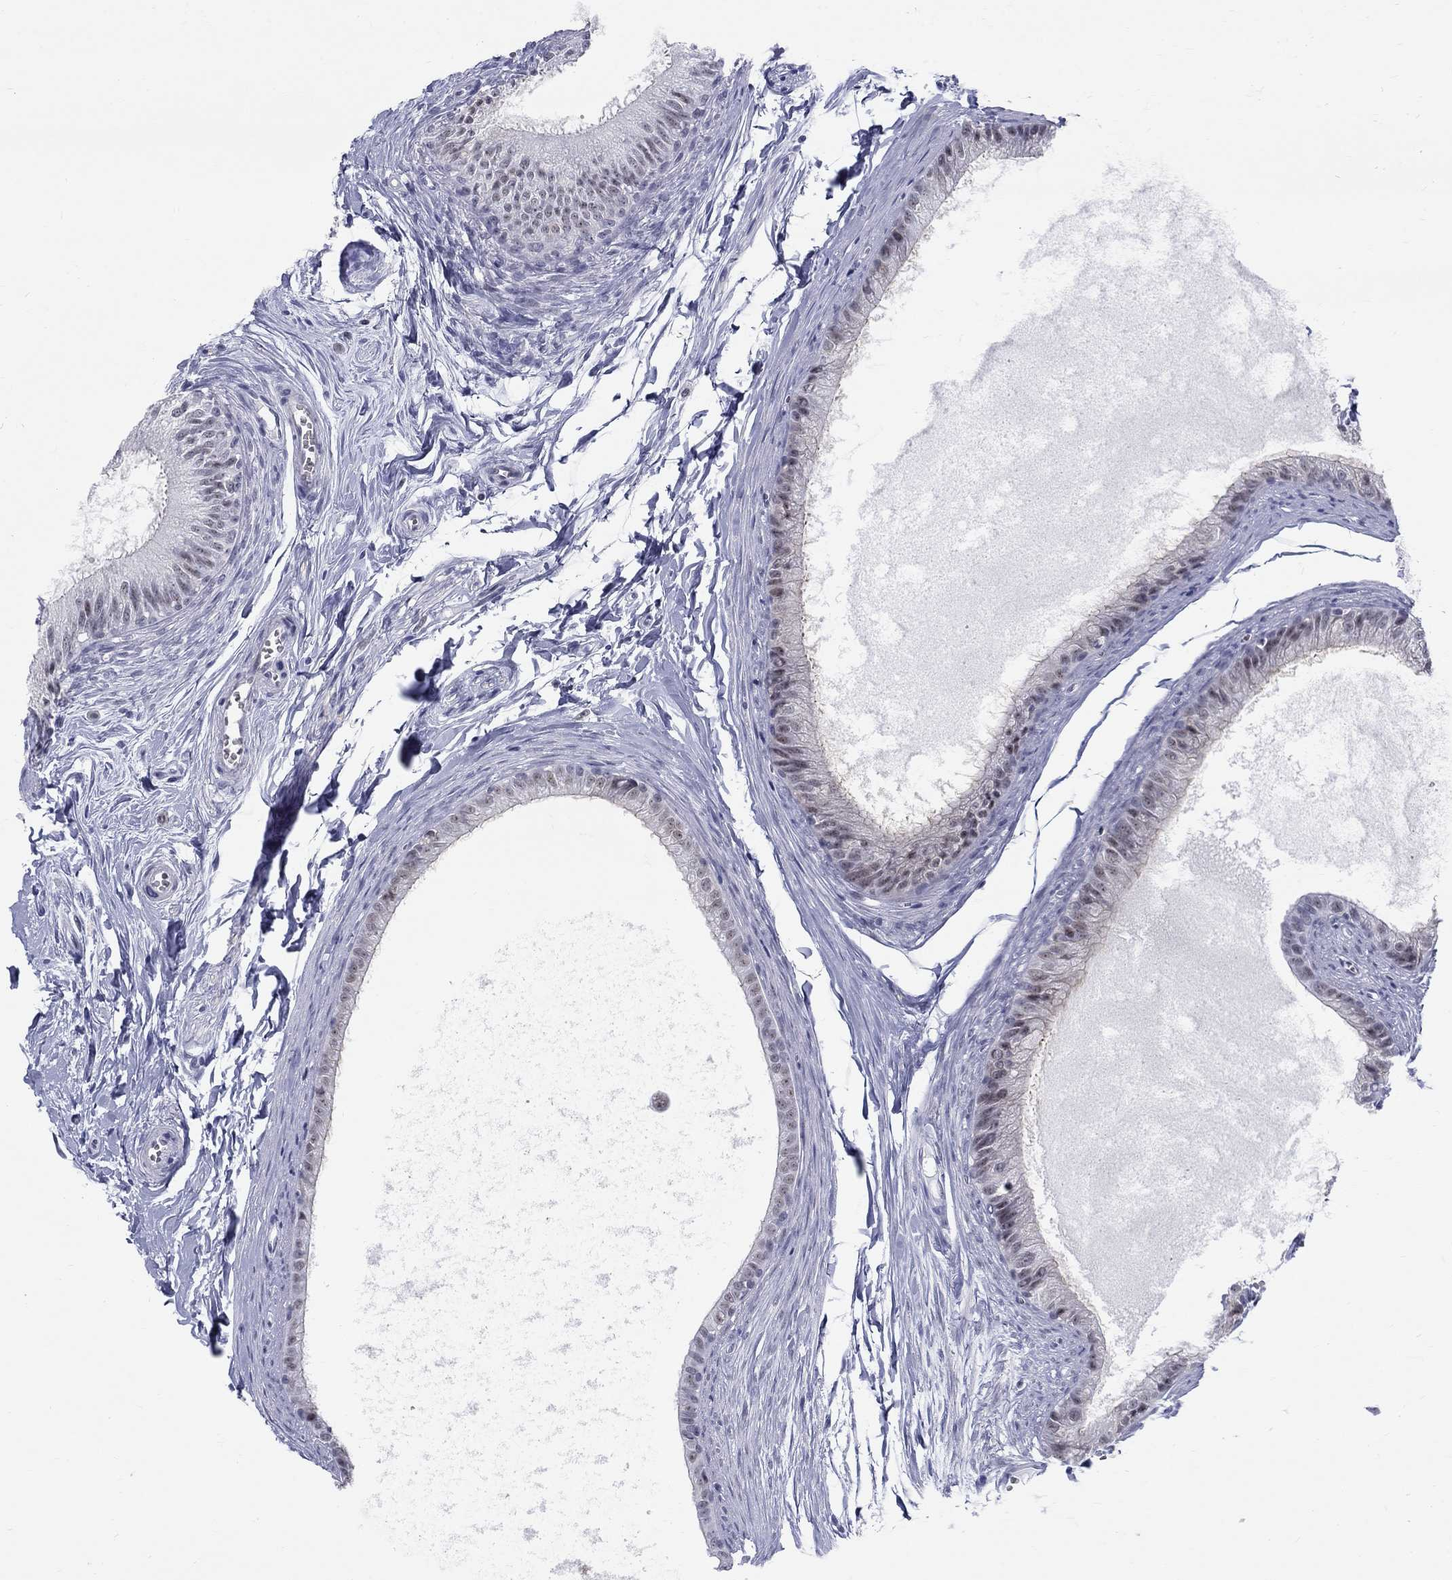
{"staining": {"intensity": "moderate", "quantity": "<25%", "location": "cytoplasmic/membranous"}, "tissue": "epididymis", "cell_type": "Glandular cells", "image_type": "normal", "snomed": [{"axis": "morphology", "description": "Normal tissue, NOS"}, {"axis": "topography", "description": "Epididymis"}], "caption": "Immunohistochemistry (IHC) (DAB) staining of unremarkable epididymis reveals moderate cytoplasmic/membranous protein expression in about <25% of glandular cells.", "gene": "DMTN", "patient": {"sex": "male", "age": 51}}